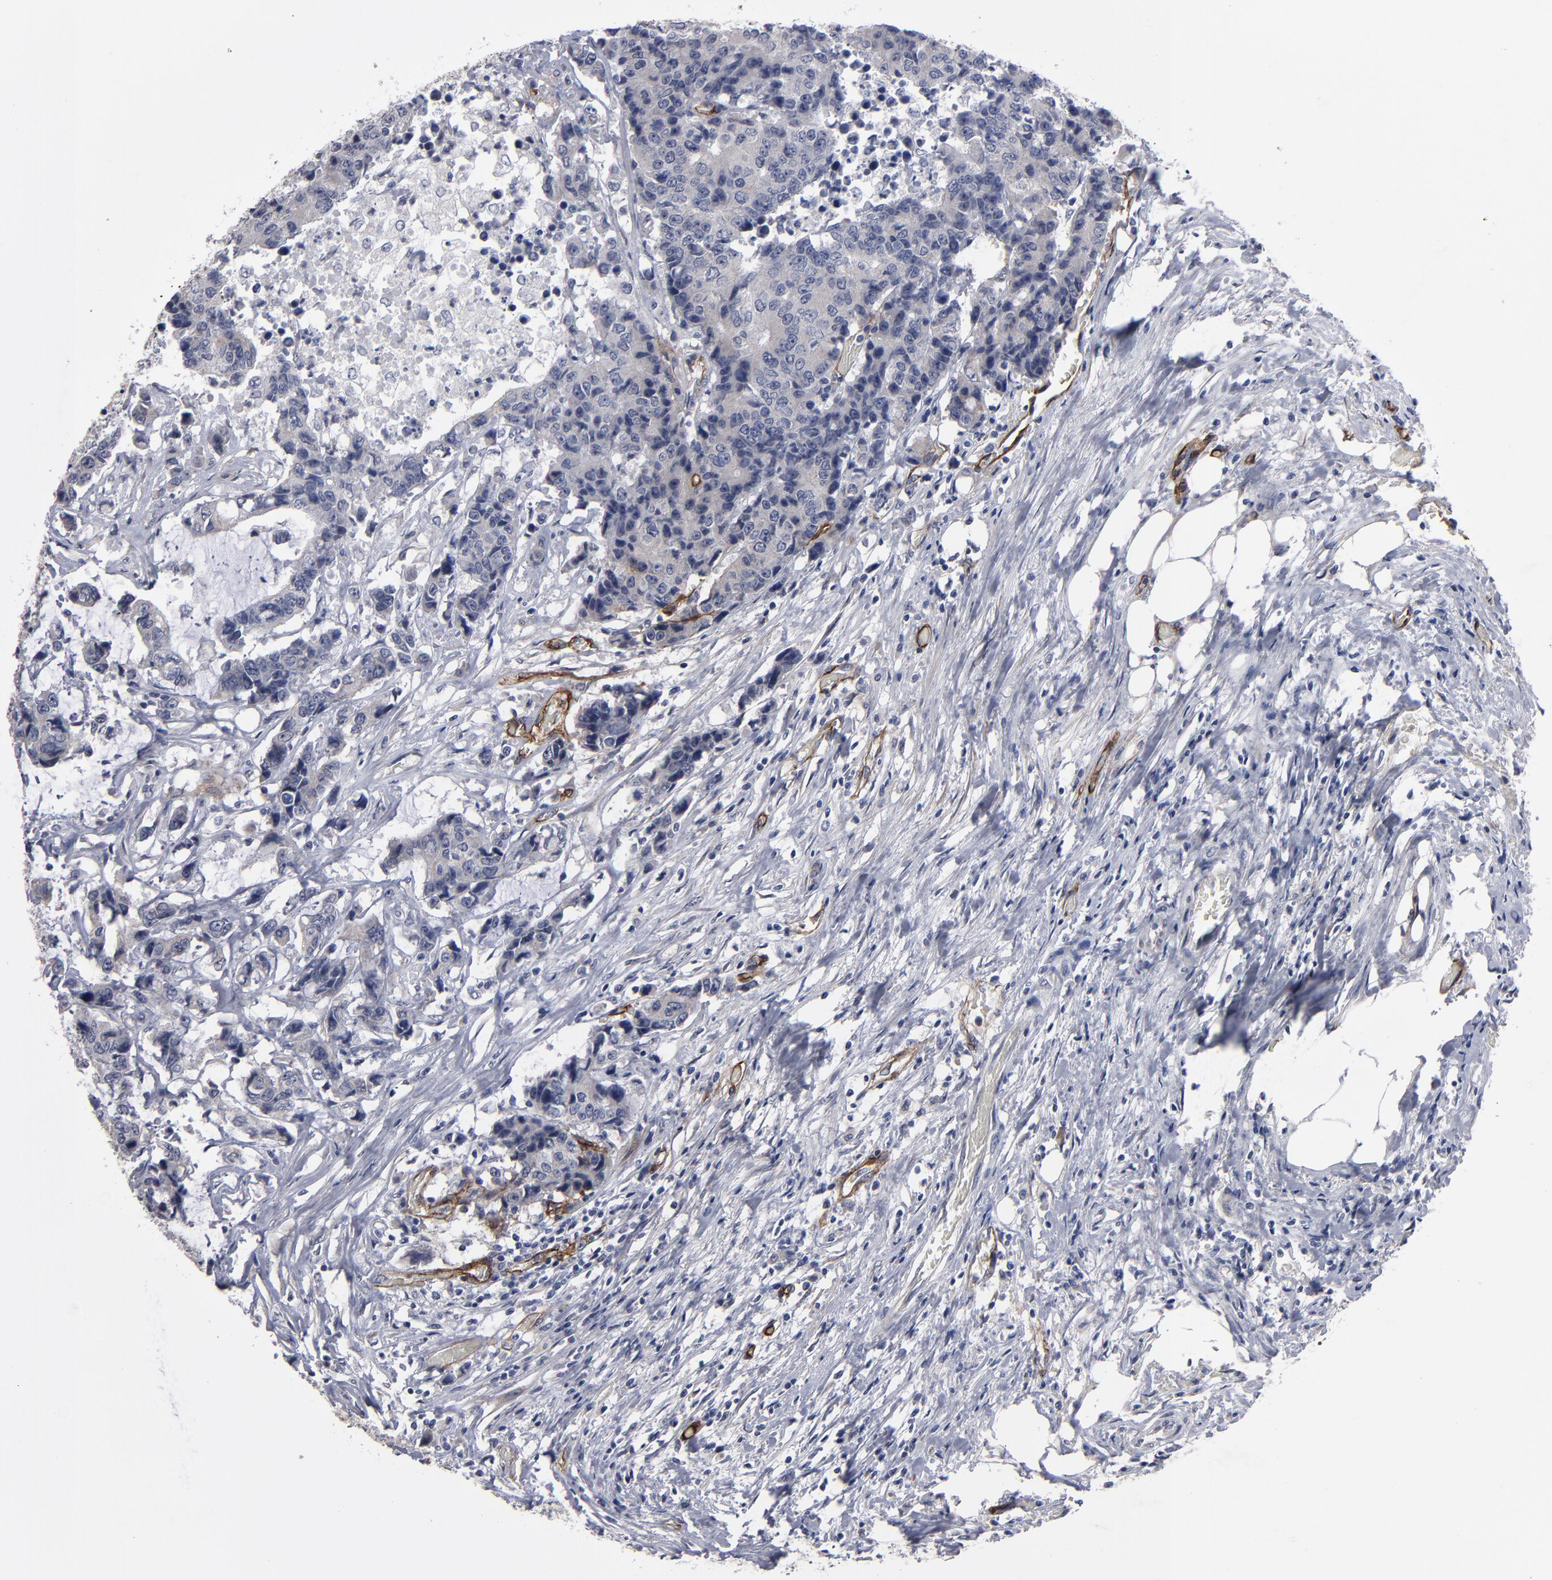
{"staining": {"intensity": "negative", "quantity": "none", "location": "none"}, "tissue": "colorectal cancer", "cell_type": "Tumor cells", "image_type": "cancer", "snomed": [{"axis": "morphology", "description": "Adenocarcinoma, NOS"}, {"axis": "topography", "description": "Colon"}], "caption": "This is an immunohistochemistry photomicrograph of human colorectal cancer (adenocarcinoma). There is no positivity in tumor cells.", "gene": "ZNF175", "patient": {"sex": "female", "age": 86}}